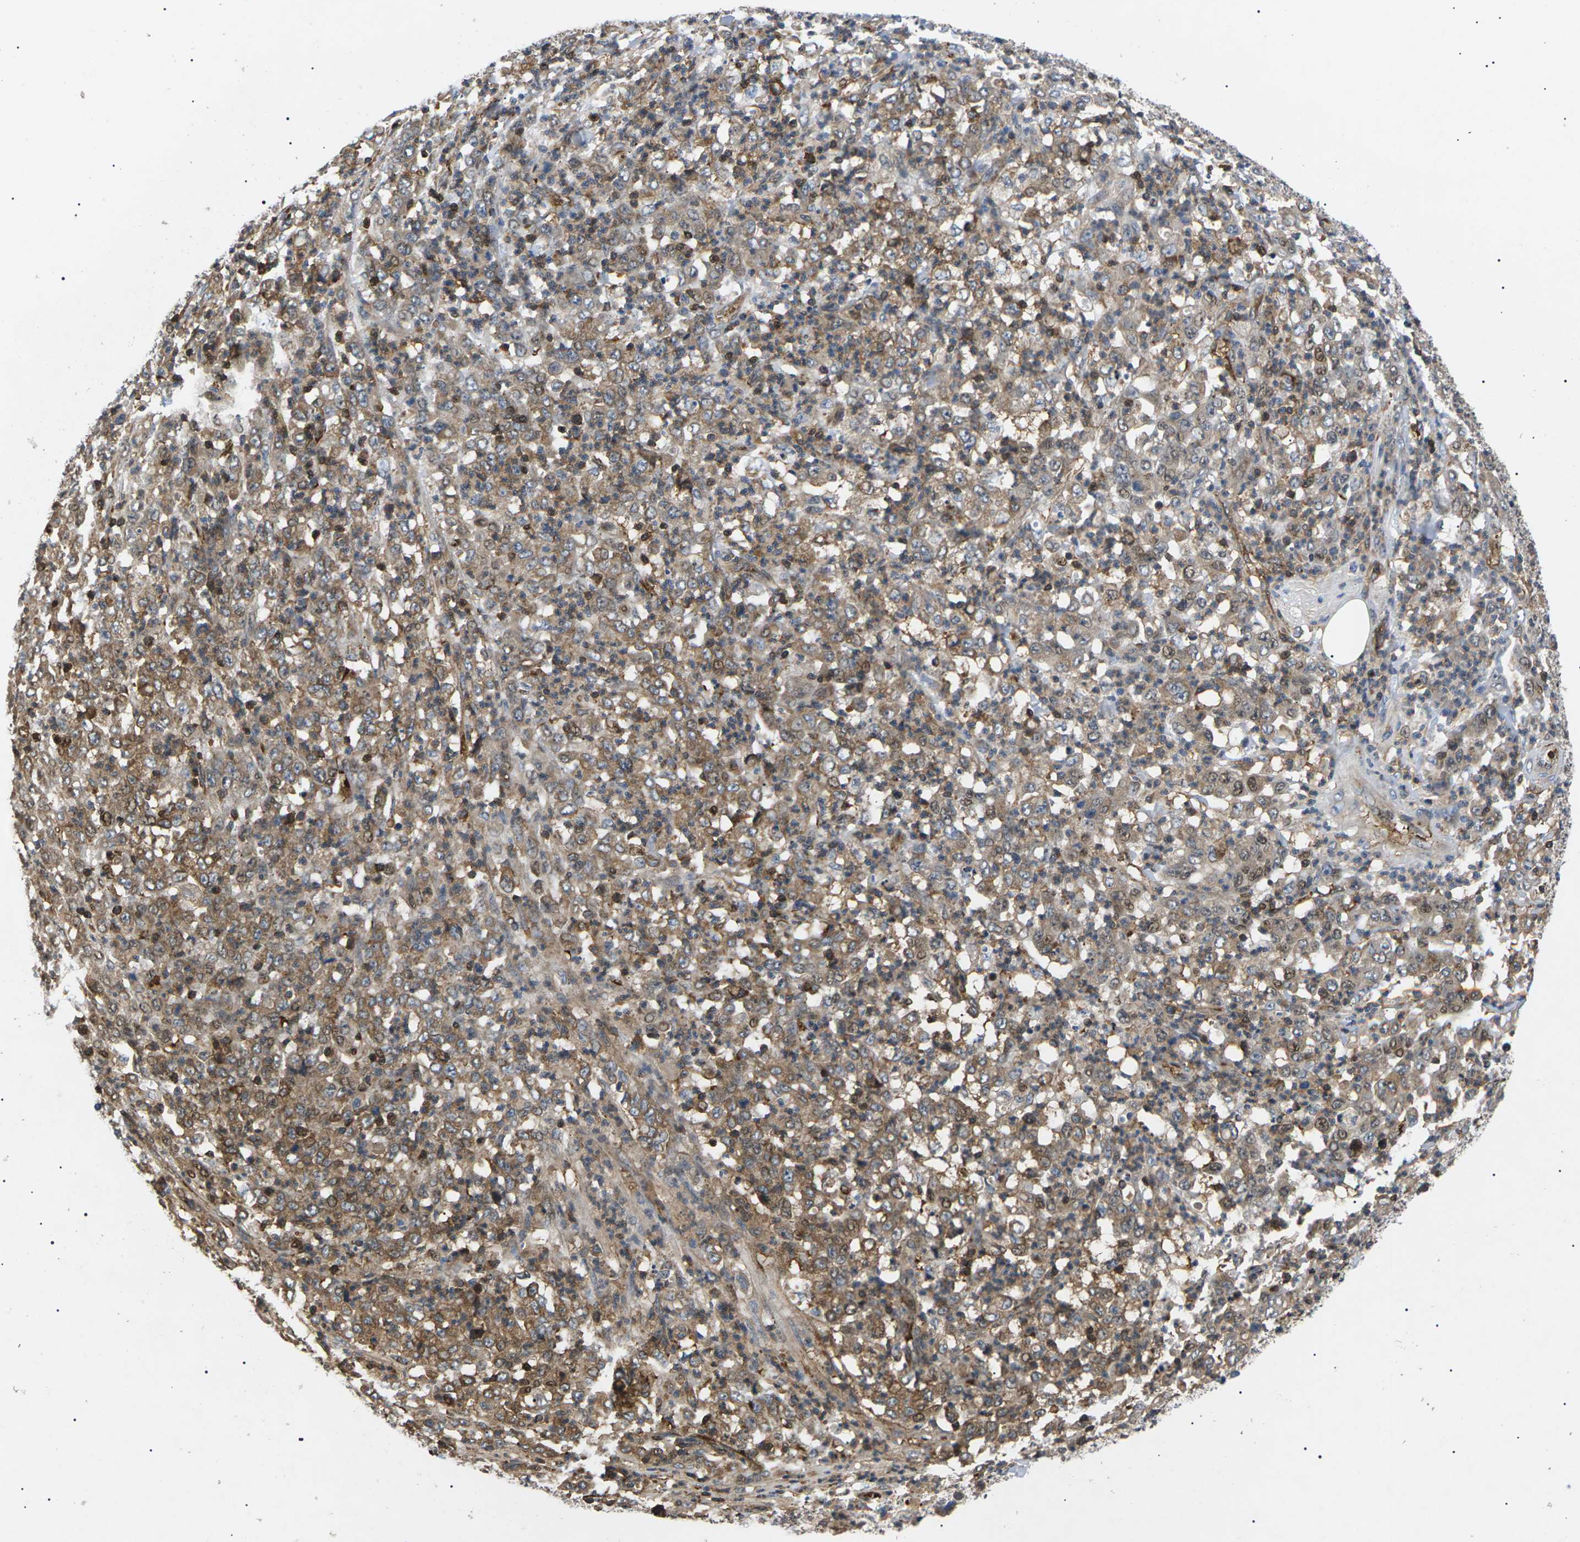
{"staining": {"intensity": "moderate", "quantity": ">75%", "location": "cytoplasmic/membranous"}, "tissue": "stomach cancer", "cell_type": "Tumor cells", "image_type": "cancer", "snomed": [{"axis": "morphology", "description": "Adenocarcinoma, NOS"}, {"axis": "topography", "description": "Stomach, lower"}], "caption": "Moderate cytoplasmic/membranous positivity is seen in about >75% of tumor cells in stomach cancer (adenocarcinoma).", "gene": "TMTC4", "patient": {"sex": "female", "age": 71}}